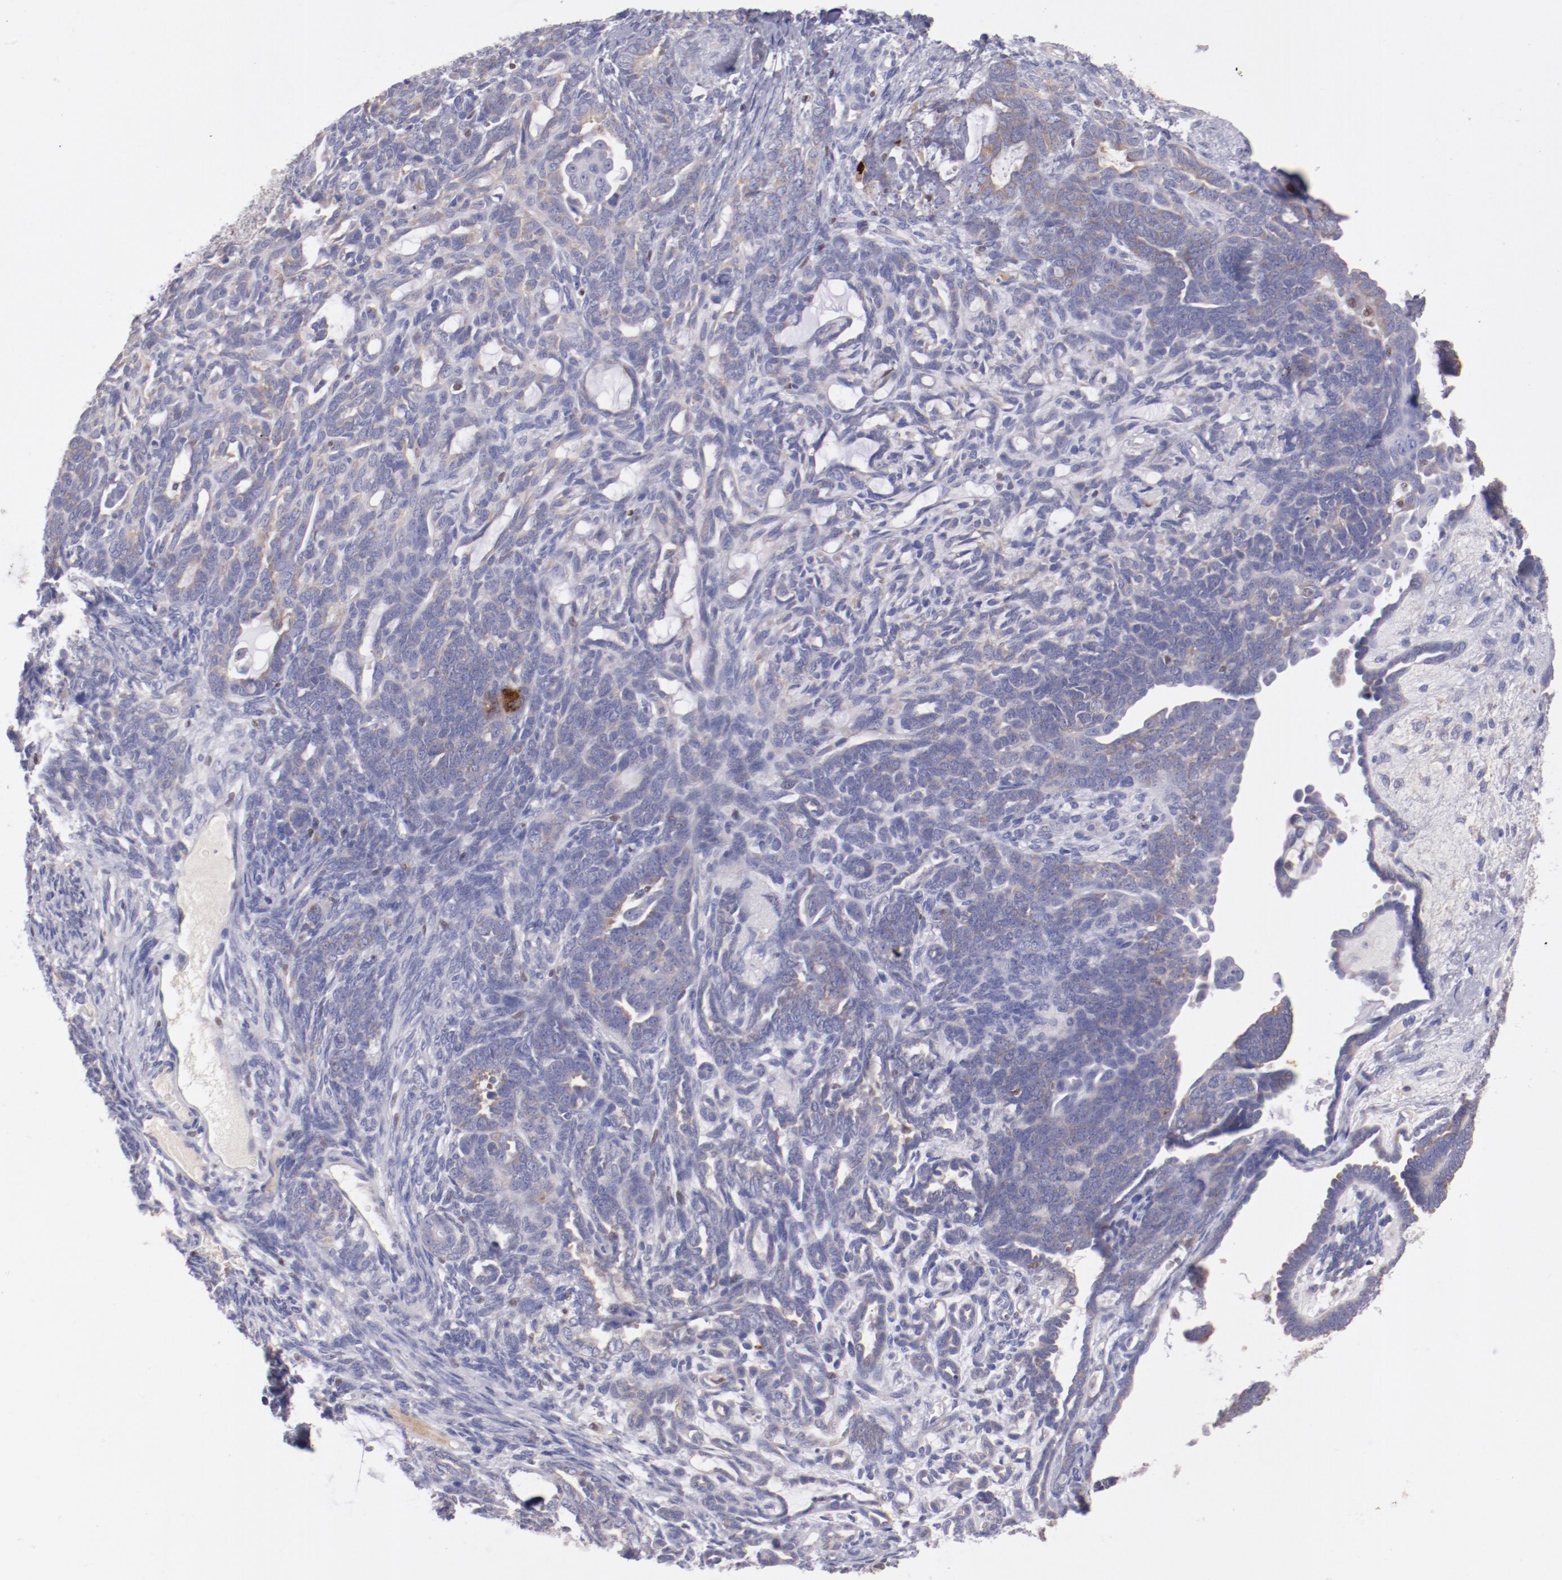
{"staining": {"intensity": "weak", "quantity": "25%-75%", "location": "cytoplasmic/membranous"}, "tissue": "endometrial cancer", "cell_type": "Tumor cells", "image_type": "cancer", "snomed": [{"axis": "morphology", "description": "Neoplasm, malignant, NOS"}, {"axis": "topography", "description": "Endometrium"}], "caption": "Human endometrial cancer stained with a protein marker reveals weak staining in tumor cells.", "gene": "IRF8", "patient": {"sex": "female", "age": 74}}